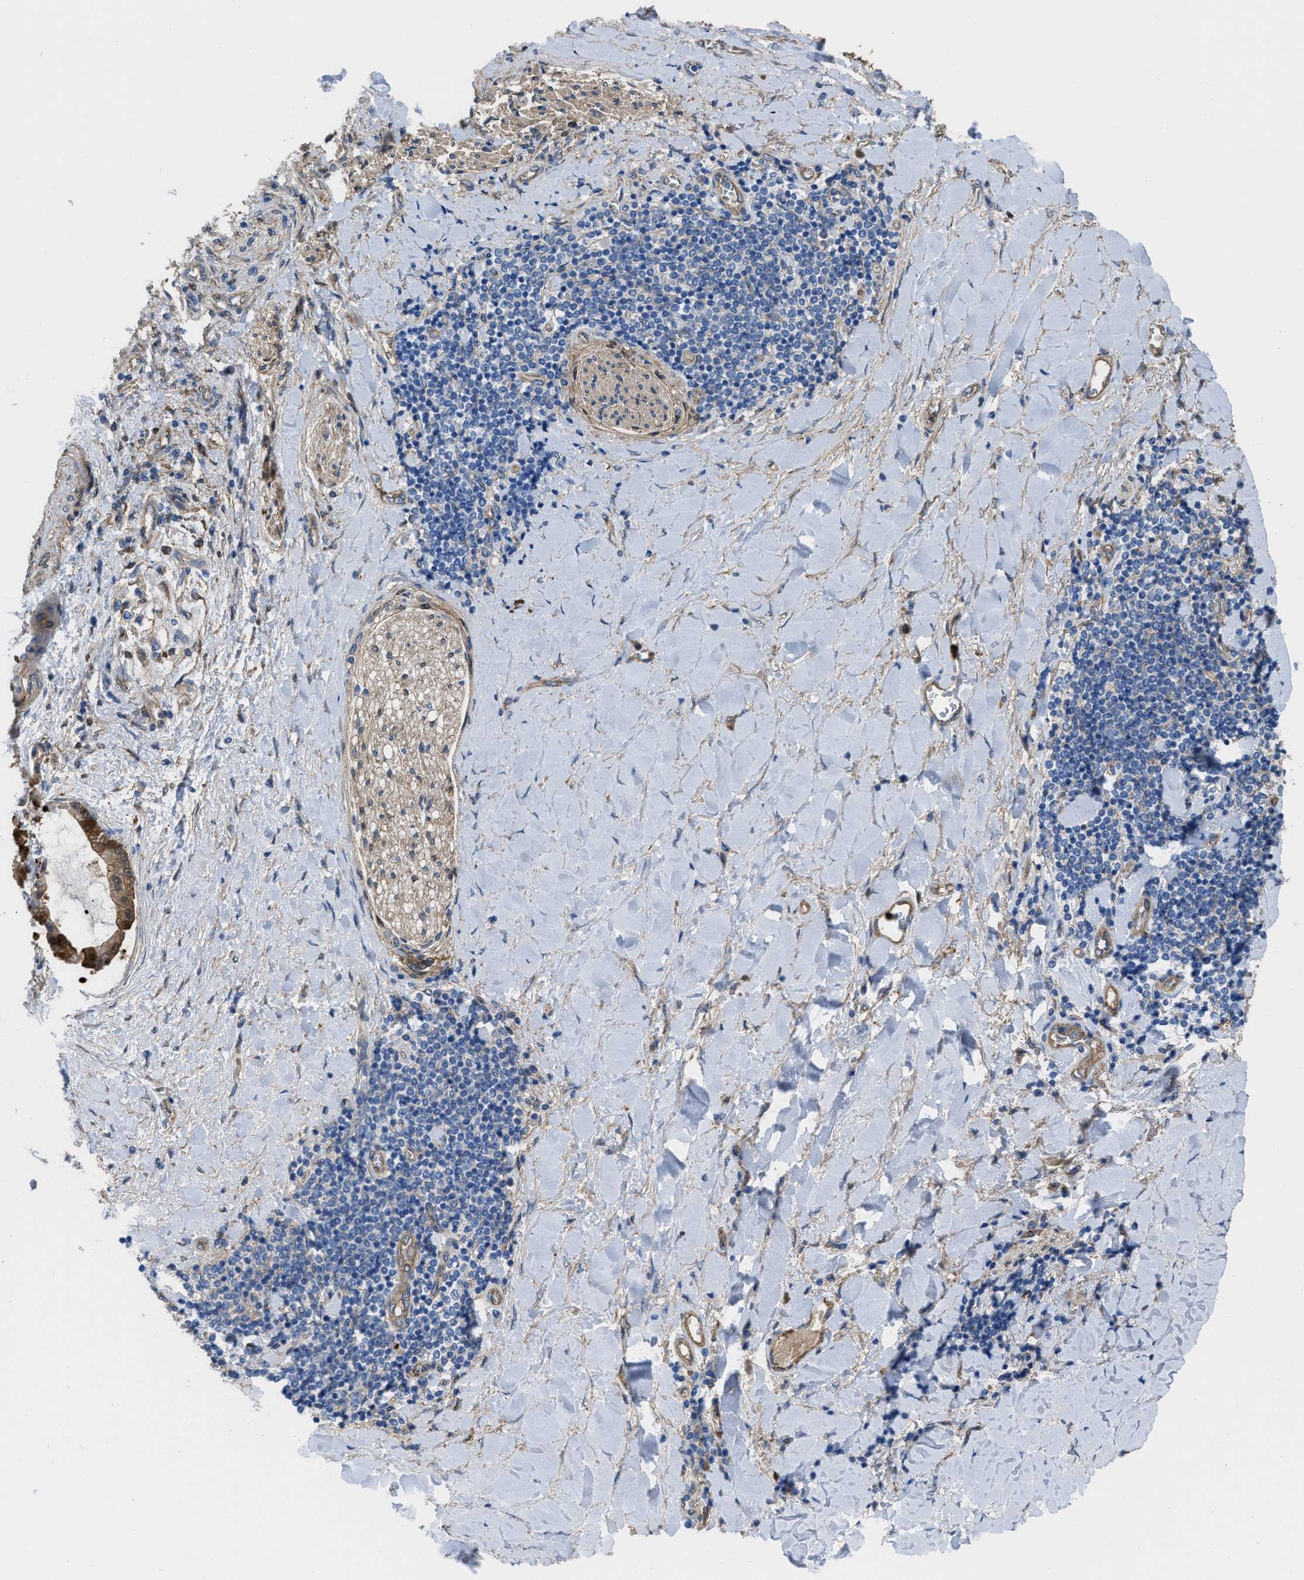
{"staining": {"intensity": "moderate", "quantity": ">75%", "location": "cytoplasmic/membranous"}, "tissue": "liver cancer", "cell_type": "Tumor cells", "image_type": "cancer", "snomed": [{"axis": "morphology", "description": "Cholangiocarcinoma"}, {"axis": "topography", "description": "Liver"}], "caption": "Human liver cancer stained with a brown dye reveals moderate cytoplasmic/membranous positive positivity in approximately >75% of tumor cells.", "gene": "TRIOBP", "patient": {"sex": "male", "age": 50}}